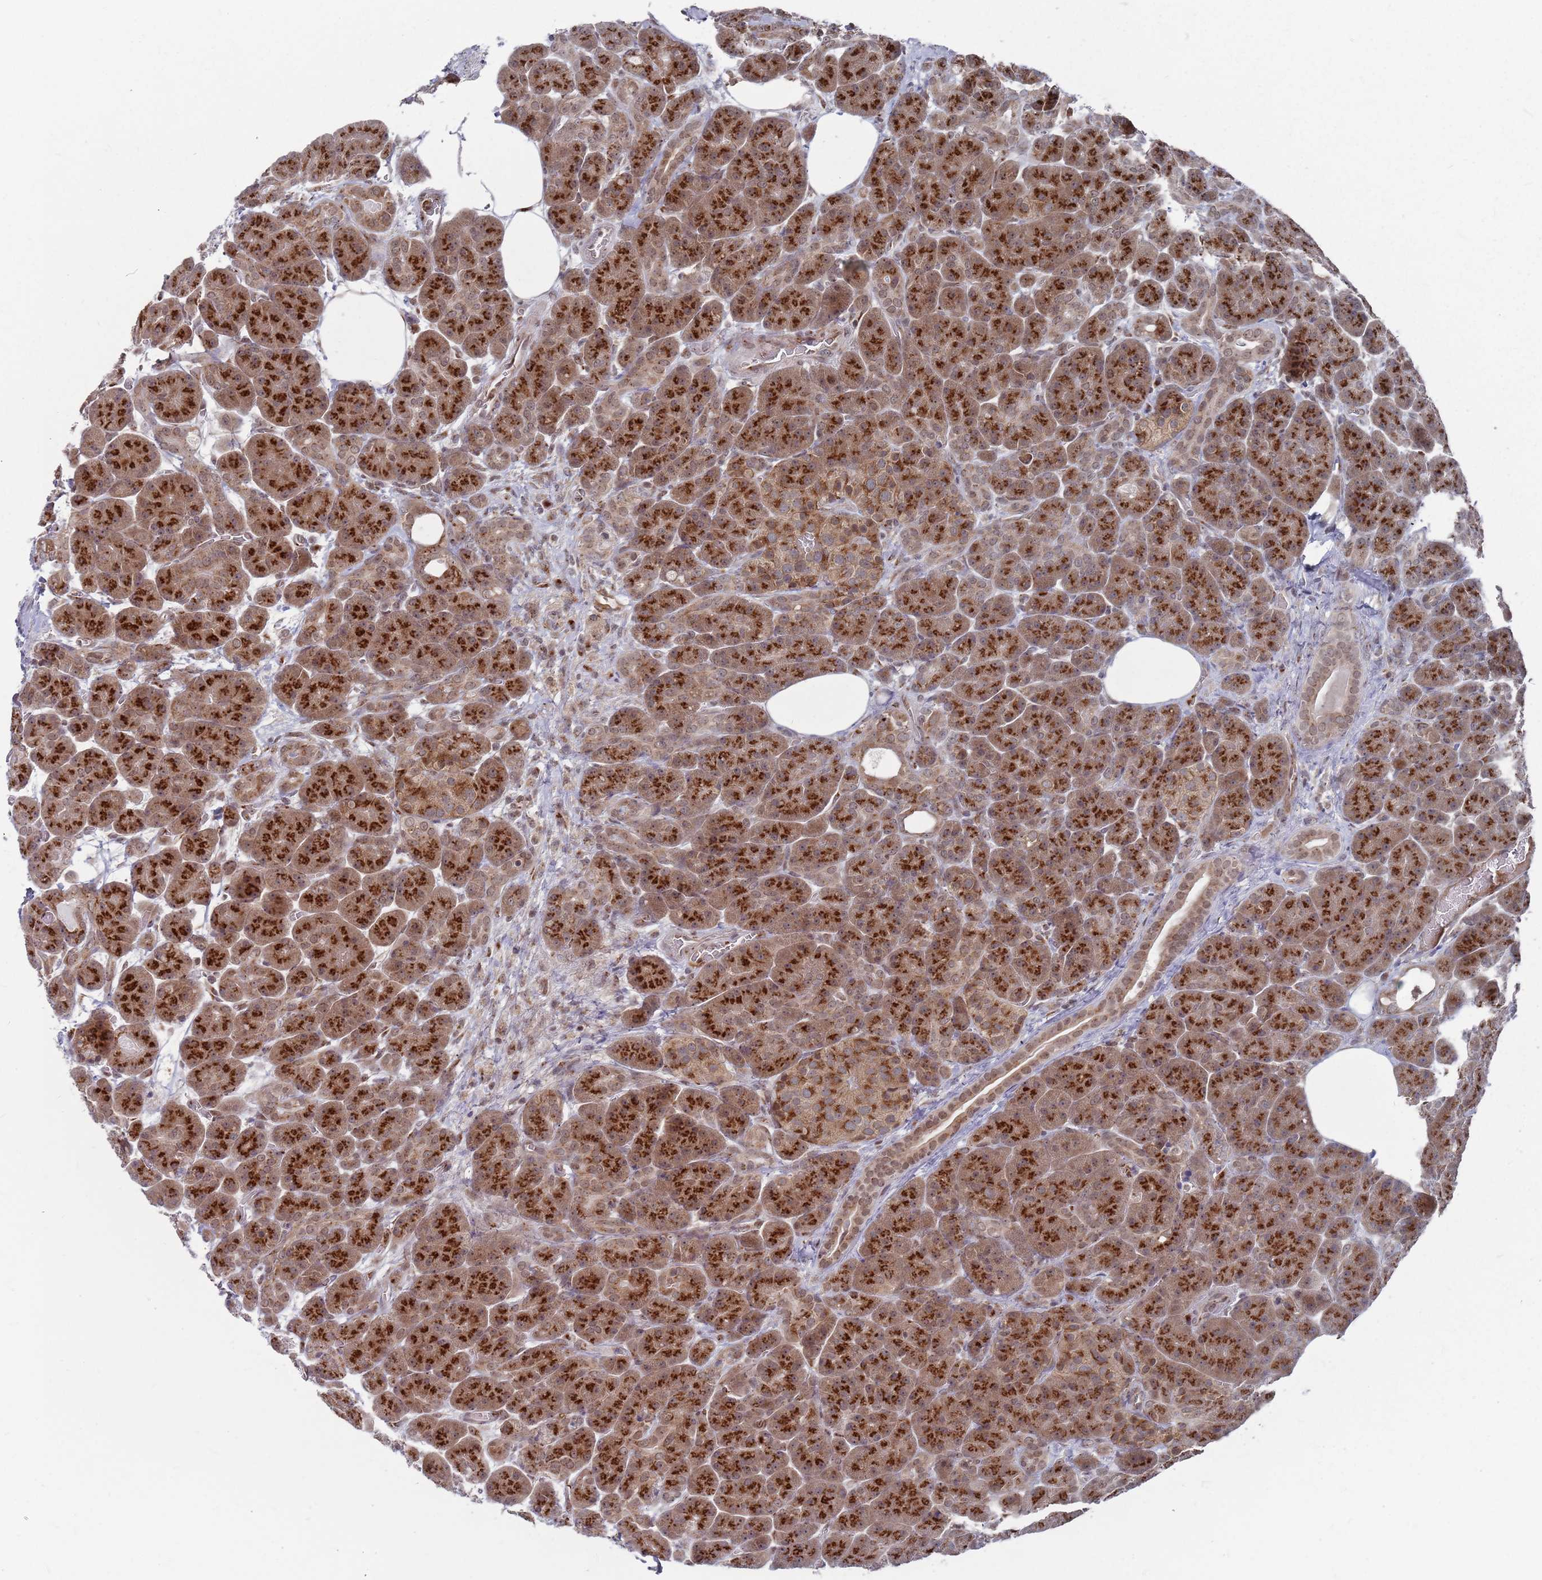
{"staining": {"intensity": "strong", "quantity": ">75%", "location": "cytoplasmic/membranous"}, "tissue": "pancreas", "cell_type": "Exocrine glandular cells", "image_type": "normal", "snomed": [{"axis": "morphology", "description": "Normal tissue, NOS"}, {"axis": "topography", "description": "Pancreas"}], "caption": "The image displays a brown stain indicating the presence of a protein in the cytoplasmic/membranous of exocrine glandular cells in pancreas. The staining was performed using DAB to visualize the protein expression in brown, while the nuclei were stained in blue with hematoxylin (Magnification: 20x).", "gene": "FMO4", "patient": {"sex": "male", "age": 63}}